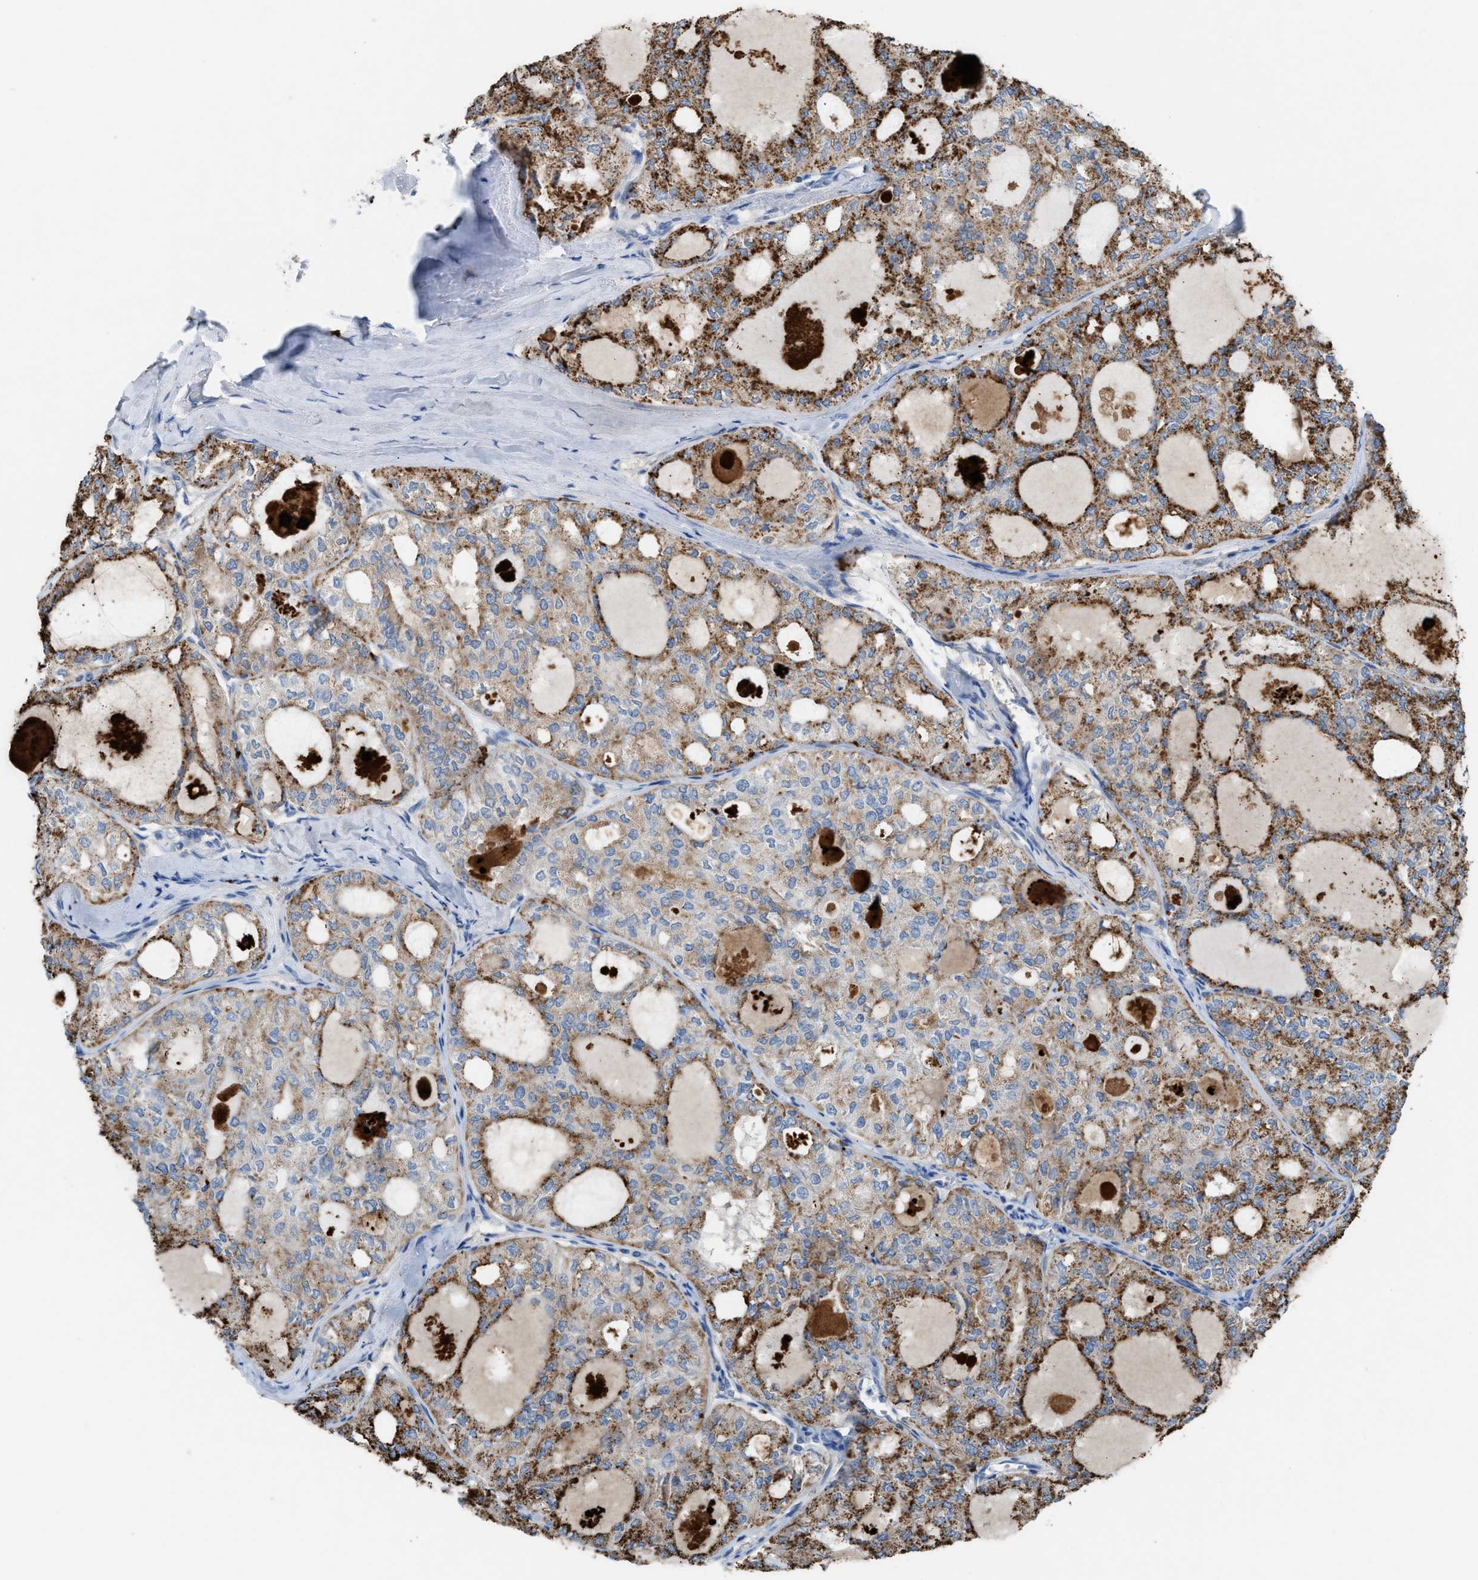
{"staining": {"intensity": "moderate", "quantity": "25%-75%", "location": "cytoplasmic/membranous"}, "tissue": "thyroid cancer", "cell_type": "Tumor cells", "image_type": "cancer", "snomed": [{"axis": "morphology", "description": "Follicular adenoma carcinoma, NOS"}, {"axis": "topography", "description": "Thyroid gland"}], "caption": "Human thyroid cancer (follicular adenoma carcinoma) stained with a protein marker shows moderate staining in tumor cells.", "gene": "ASPA", "patient": {"sex": "male", "age": 75}}